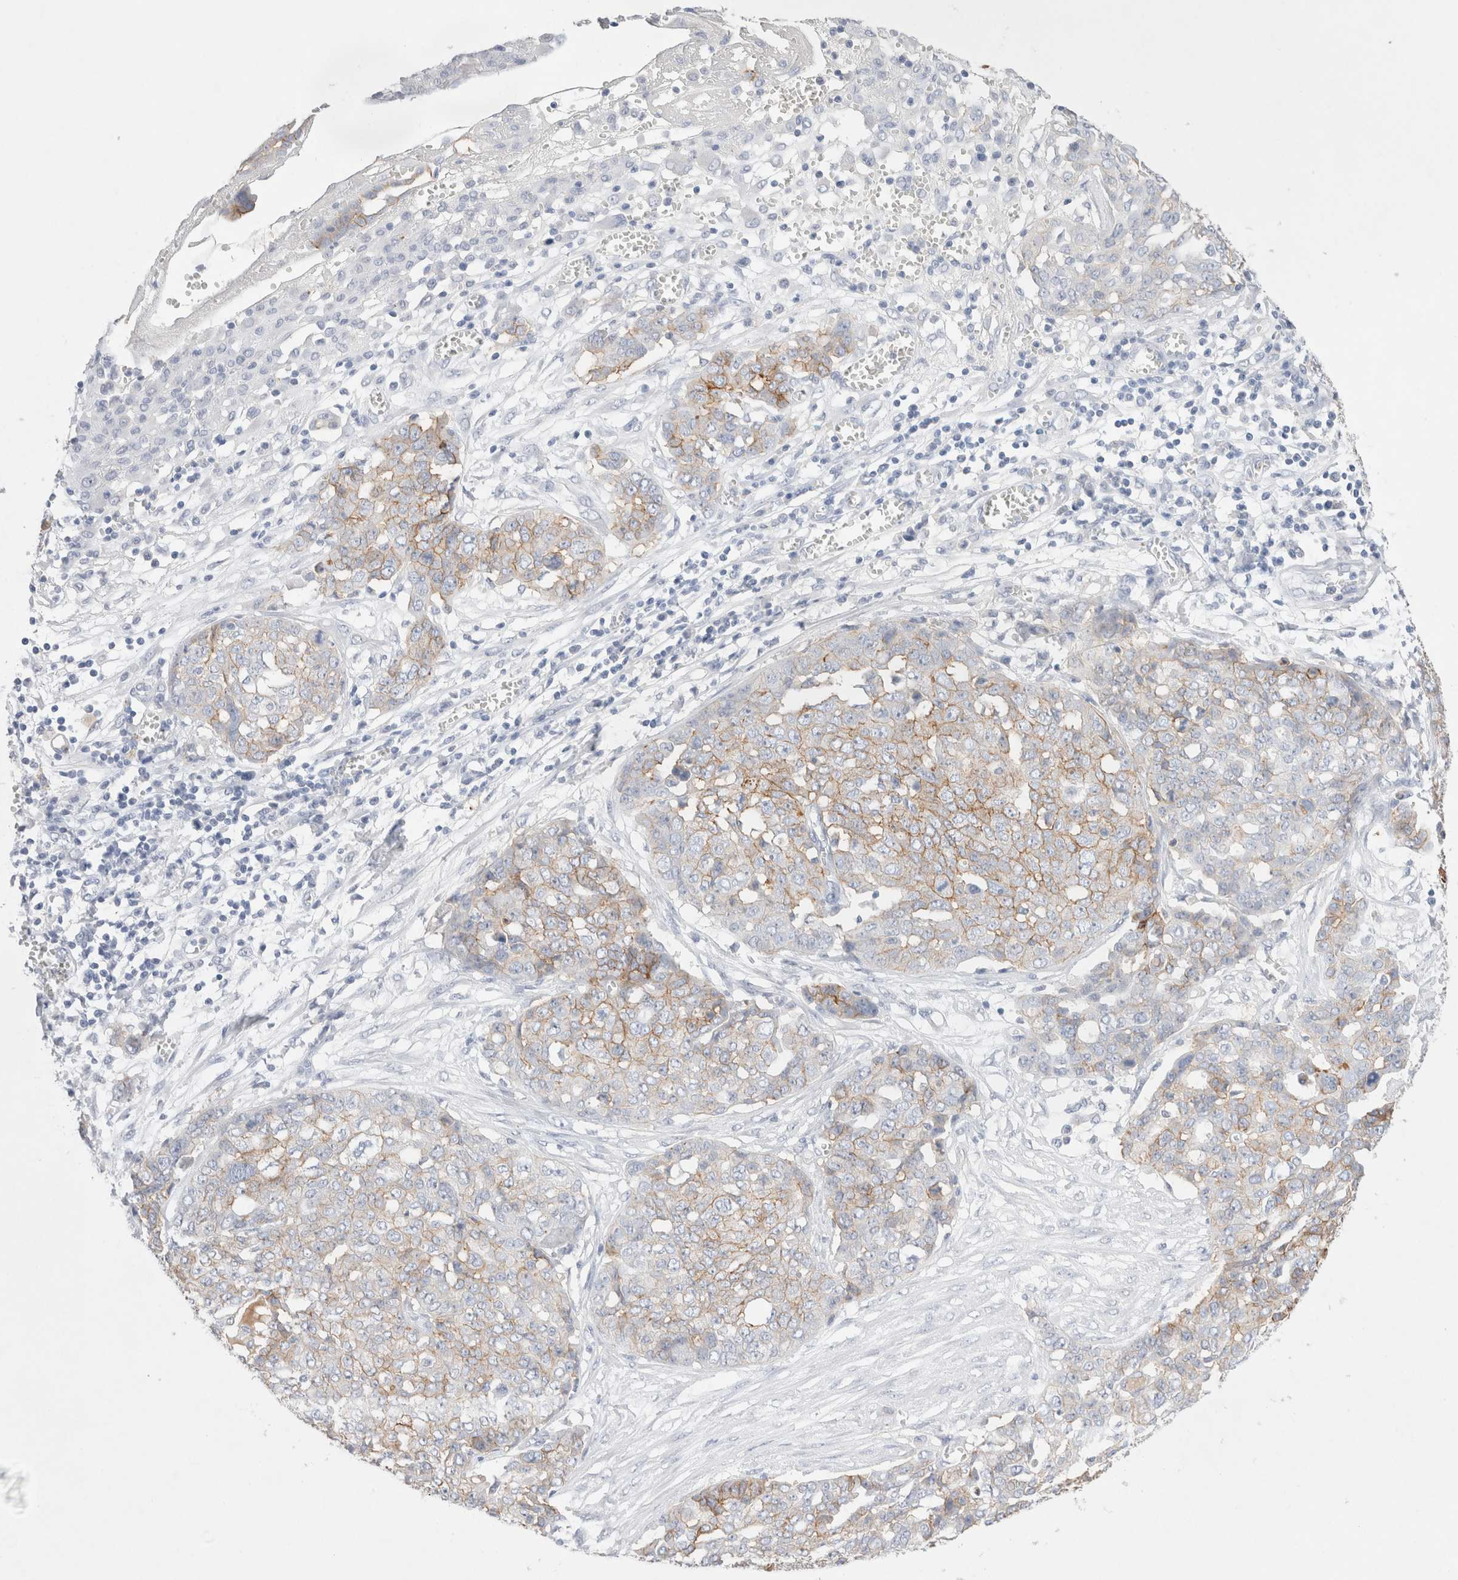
{"staining": {"intensity": "weak", "quantity": "25%-75%", "location": "cytoplasmic/membranous"}, "tissue": "ovarian cancer", "cell_type": "Tumor cells", "image_type": "cancer", "snomed": [{"axis": "morphology", "description": "Cystadenocarcinoma, serous, NOS"}, {"axis": "topography", "description": "Soft tissue"}, {"axis": "topography", "description": "Ovary"}], "caption": "Ovarian cancer (serous cystadenocarcinoma) was stained to show a protein in brown. There is low levels of weak cytoplasmic/membranous positivity in about 25%-75% of tumor cells.", "gene": "EPCAM", "patient": {"sex": "female", "age": 57}}